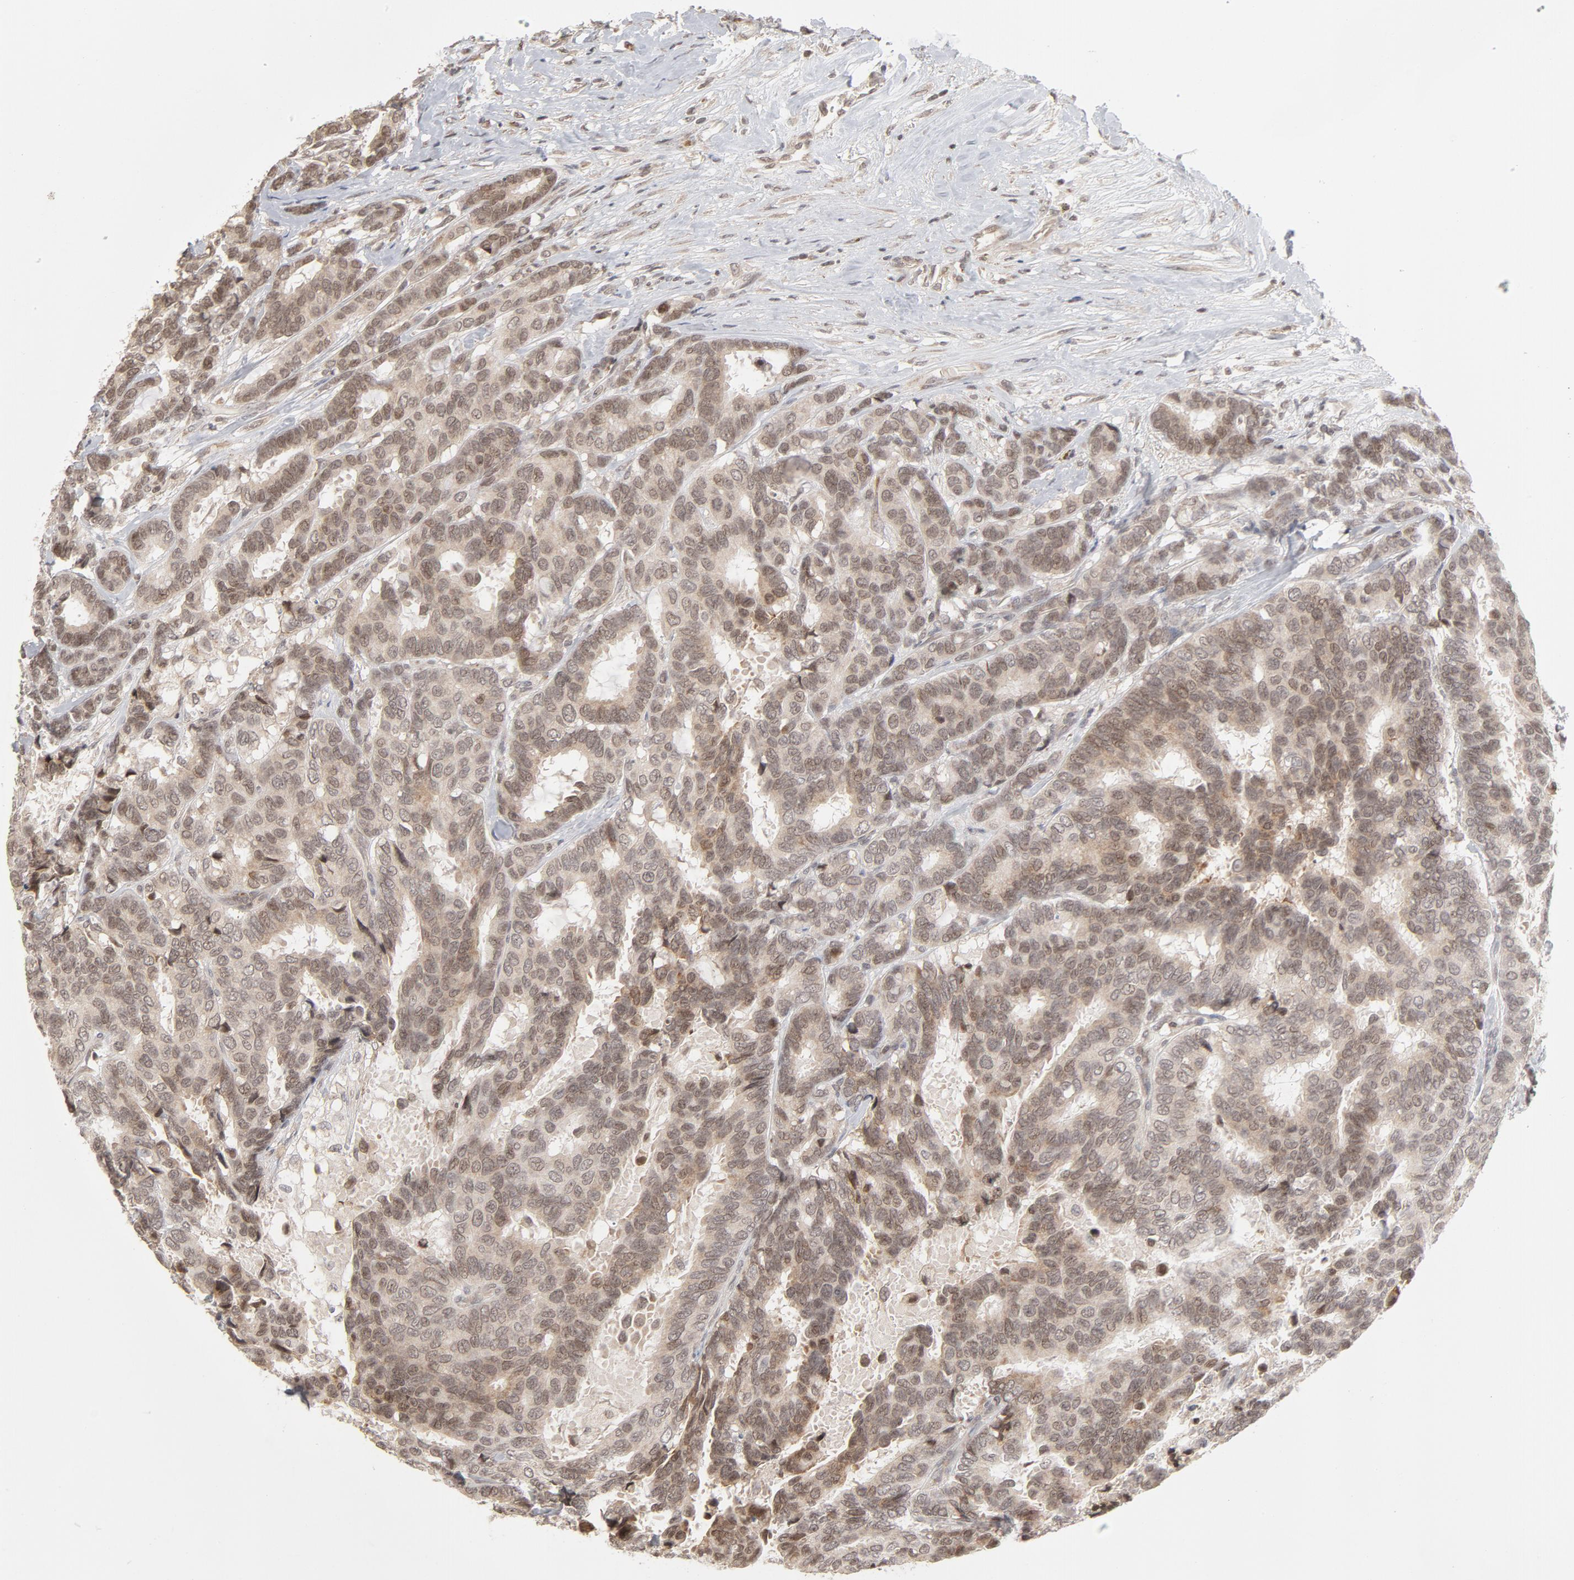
{"staining": {"intensity": "weak", "quantity": ">75%", "location": "cytoplasmic/membranous,nuclear"}, "tissue": "breast cancer", "cell_type": "Tumor cells", "image_type": "cancer", "snomed": [{"axis": "morphology", "description": "Duct carcinoma"}, {"axis": "topography", "description": "Breast"}], "caption": "Human intraductal carcinoma (breast) stained with a brown dye exhibits weak cytoplasmic/membranous and nuclear positive expression in approximately >75% of tumor cells.", "gene": "ARIH1", "patient": {"sex": "female", "age": 87}}